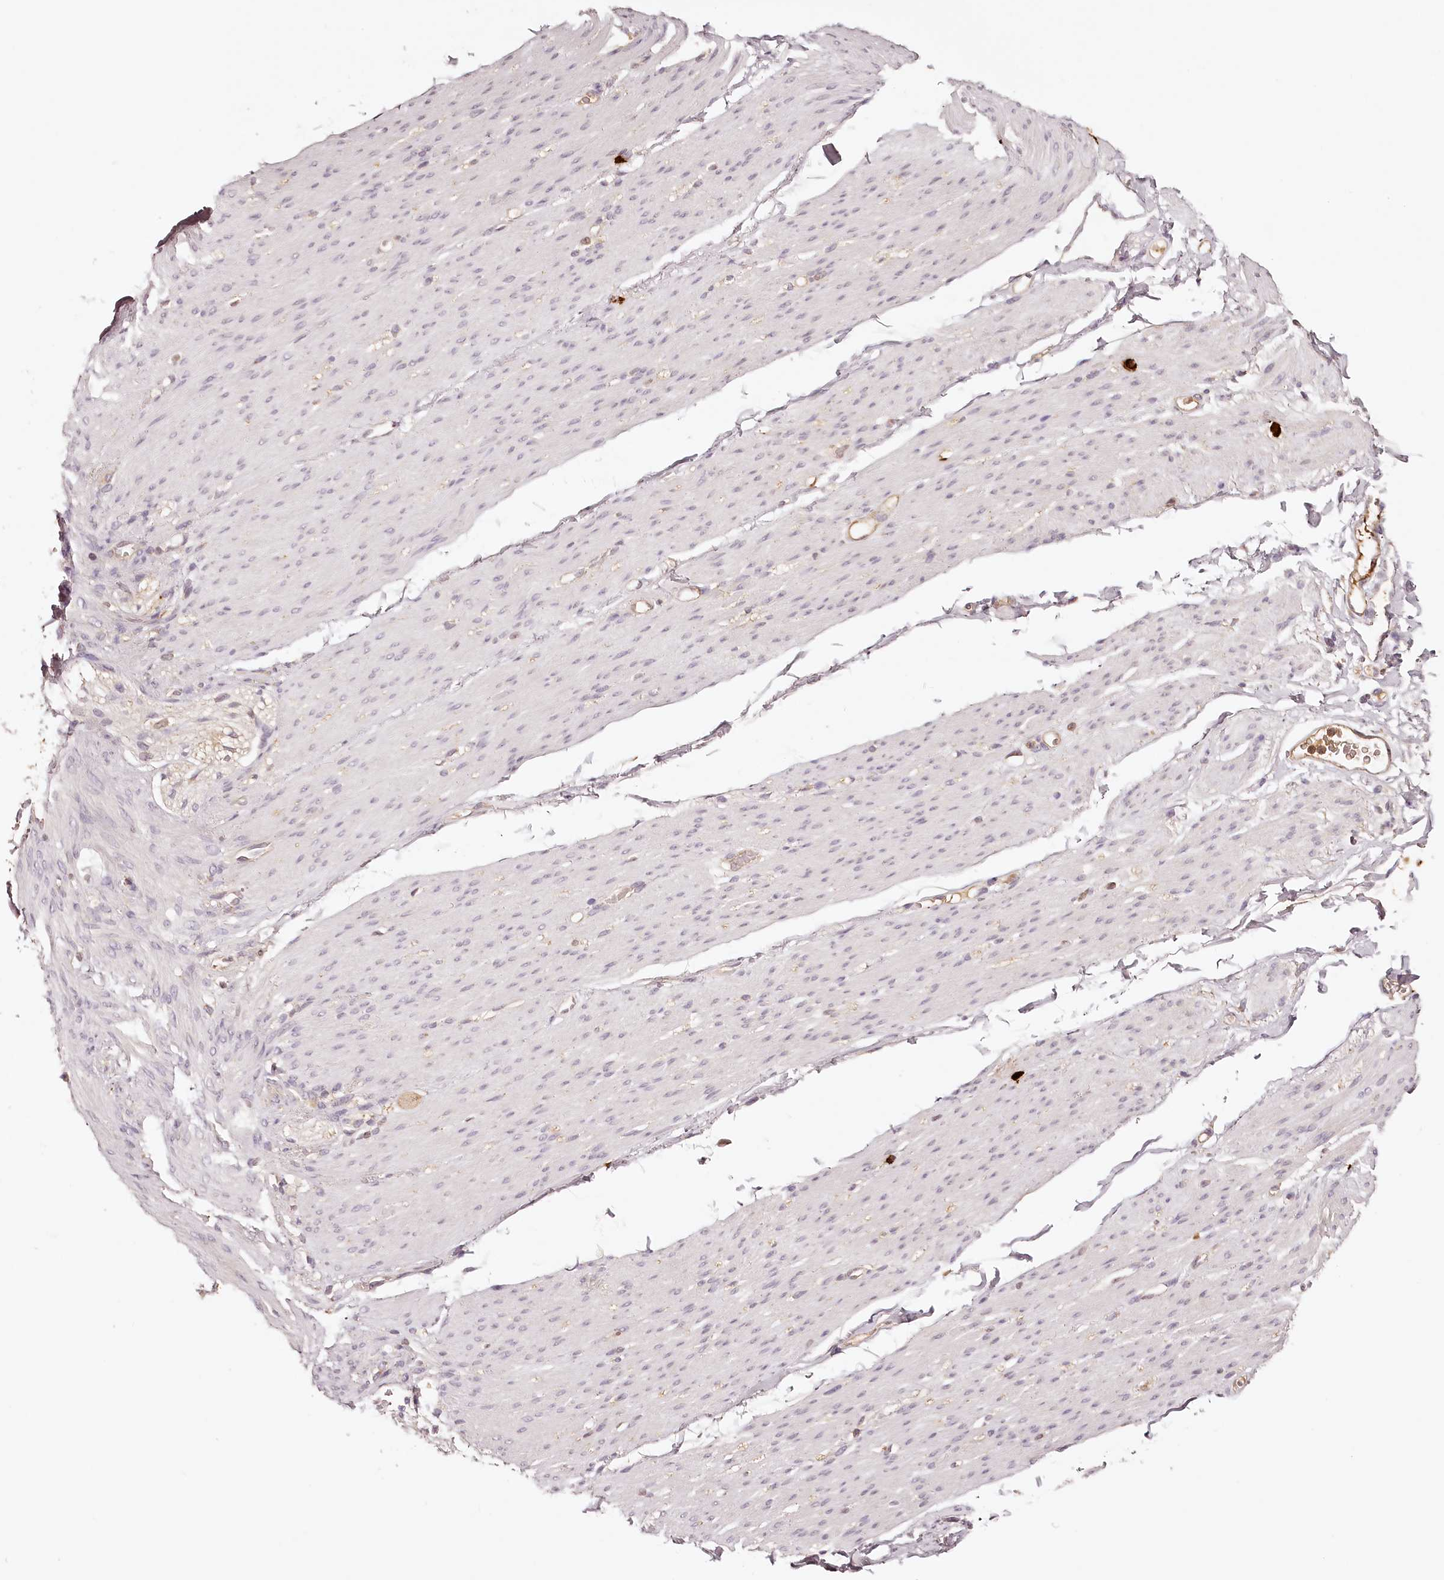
{"staining": {"intensity": "negative", "quantity": "none", "location": "none"}, "tissue": "smooth muscle", "cell_type": "Smooth muscle cells", "image_type": "normal", "snomed": [{"axis": "morphology", "description": "Normal tissue, NOS"}, {"axis": "topography", "description": "Colon"}, {"axis": "topography", "description": "Peripheral nerve tissue"}], "caption": "Immunohistochemistry image of normal smooth muscle: human smooth muscle stained with DAB (3,3'-diaminobenzidine) demonstrates no significant protein positivity in smooth muscle cells.", "gene": "SYNGR1", "patient": {"sex": "female", "age": 61}}